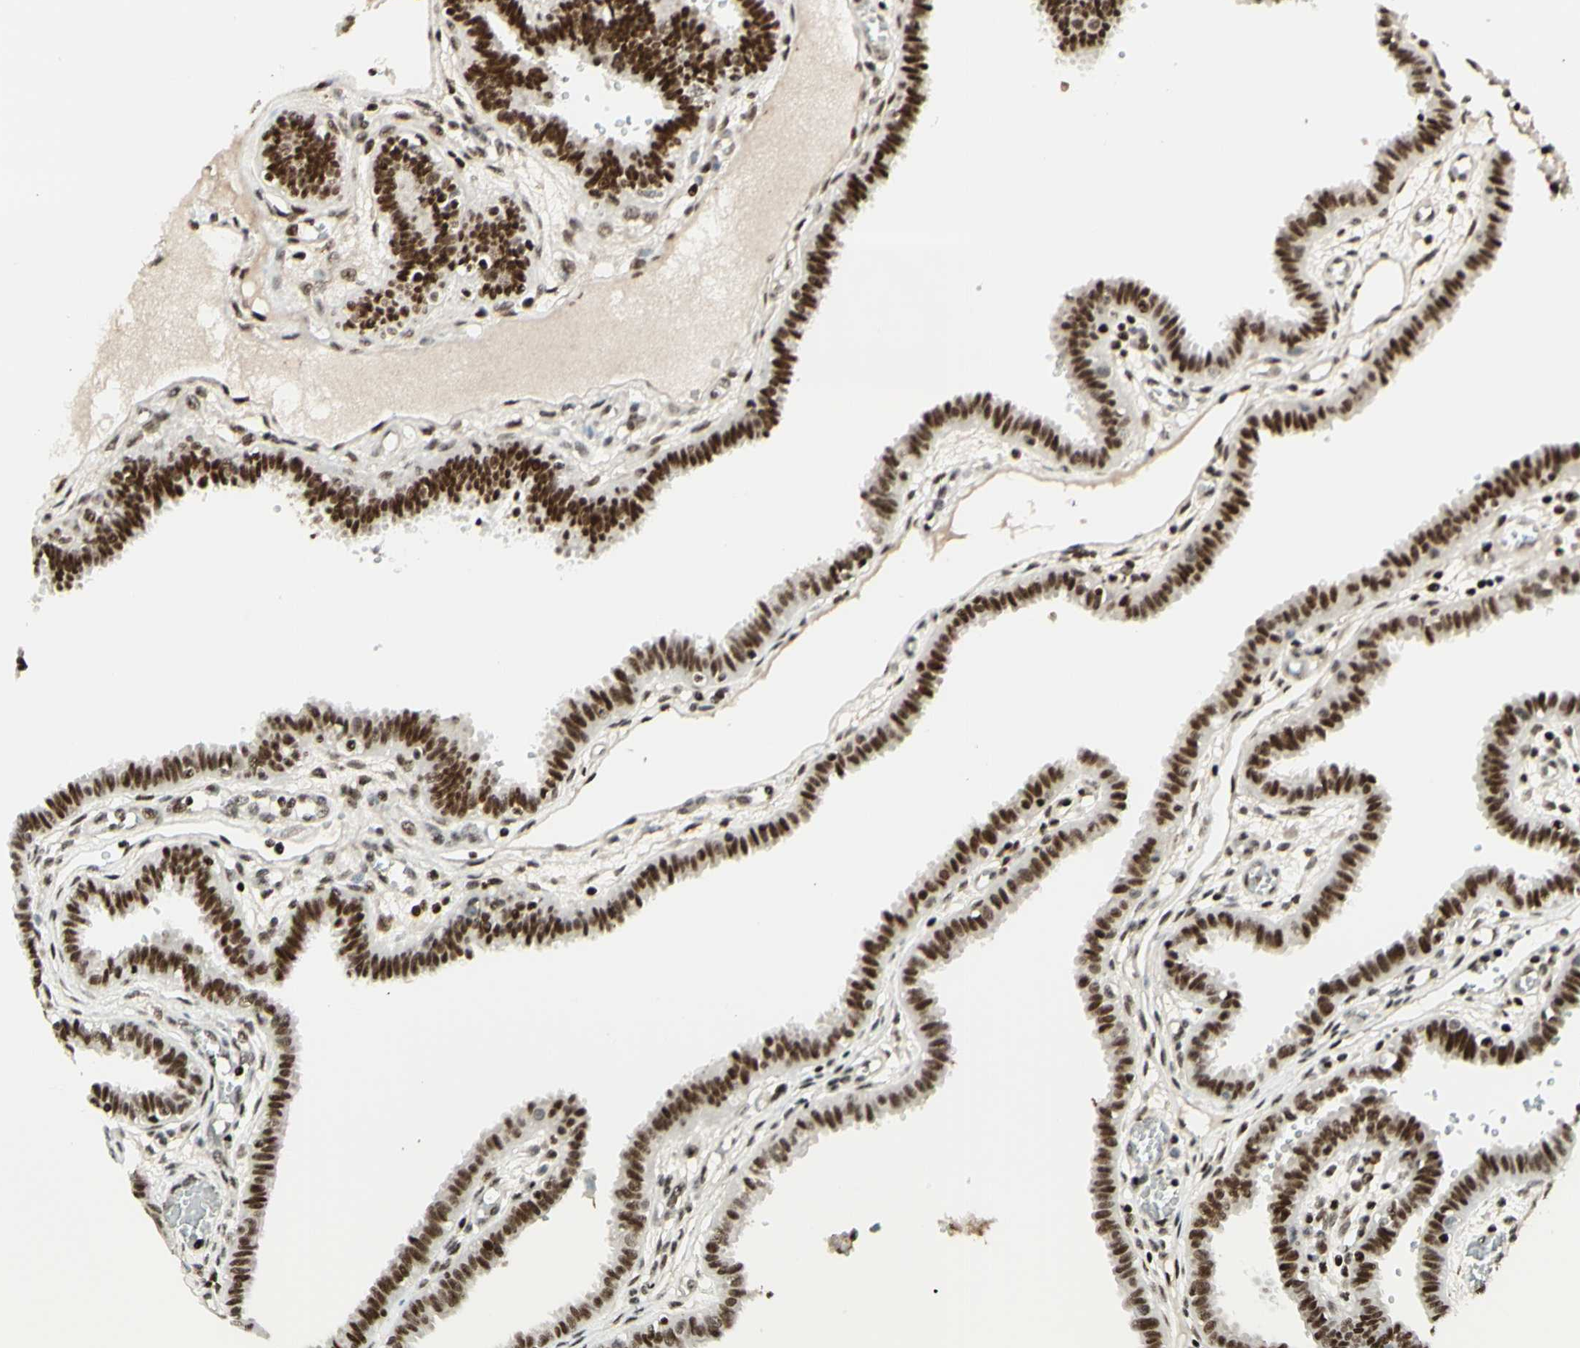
{"staining": {"intensity": "strong", "quantity": ">75%", "location": "nuclear"}, "tissue": "fallopian tube", "cell_type": "Glandular cells", "image_type": "normal", "snomed": [{"axis": "morphology", "description": "Normal tissue, NOS"}, {"axis": "topography", "description": "Fallopian tube"}], "caption": "A brown stain shows strong nuclear positivity of a protein in glandular cells of normal fallopian tube. (DAB (3,3'-diaminobenzidine) IHC with brightfield microscopy, high magnification).", "gene": "CDKL5", "patient": {"sex": "female", "age": 32}}